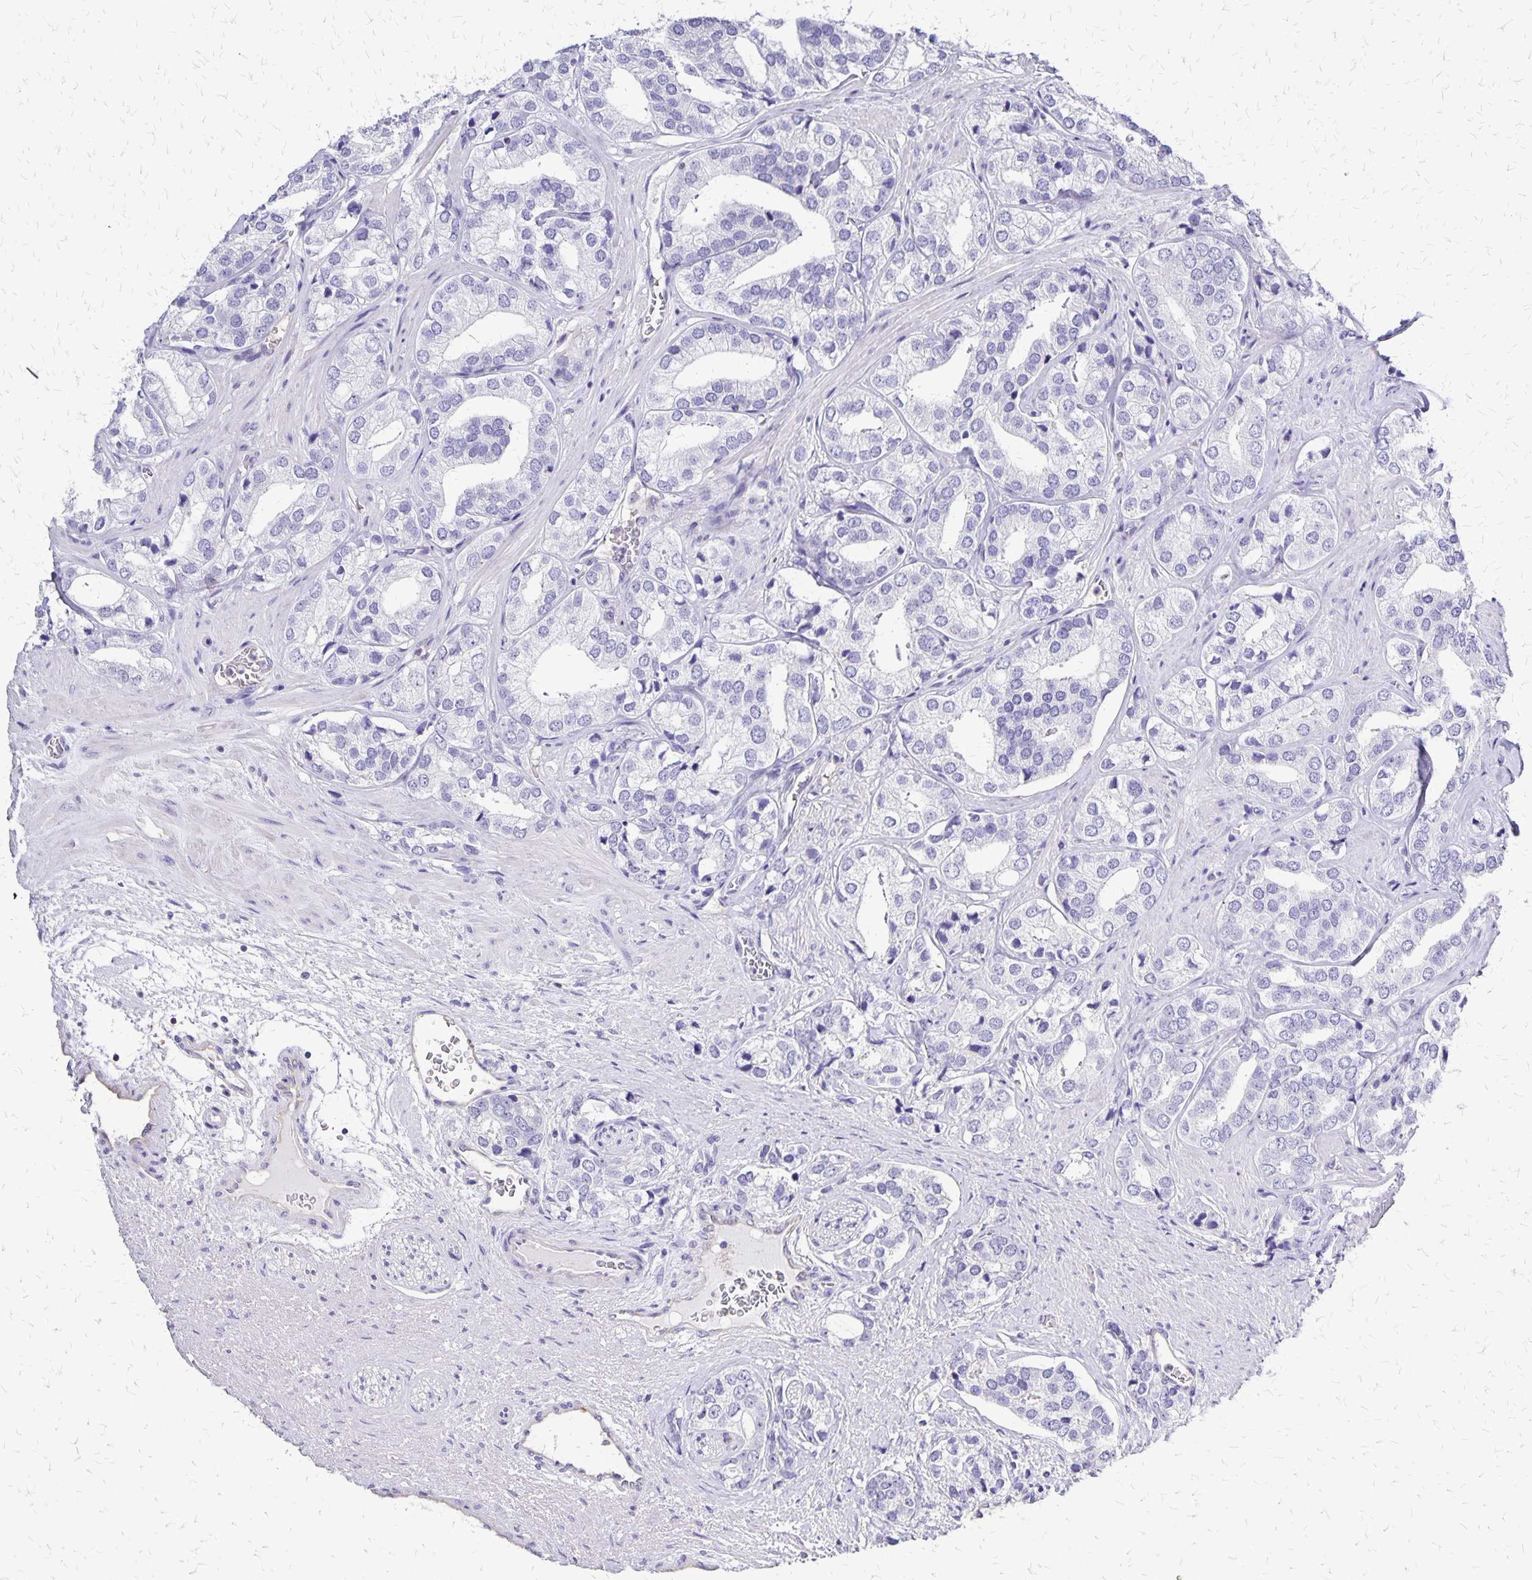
{"staining": {"intensity": "negative", "quantity": "none", "location": "none"}, "tissue": "prostate cancer", "cell_type": "Tumor cells", "image_type": "cancer", "snomed": [{"axis": "morphology", "description": "Adenocarcinoma, High grade"}, {"axis": "topography", "description": "Prostate"}], "caption": "High-grade adenocarcinoma (prostate) stained for a protein using immunohistochemistry (IHC) displays no positivity tumor cells.", "gene": "SI", "patient": {"sex": "male", "age": 58}}